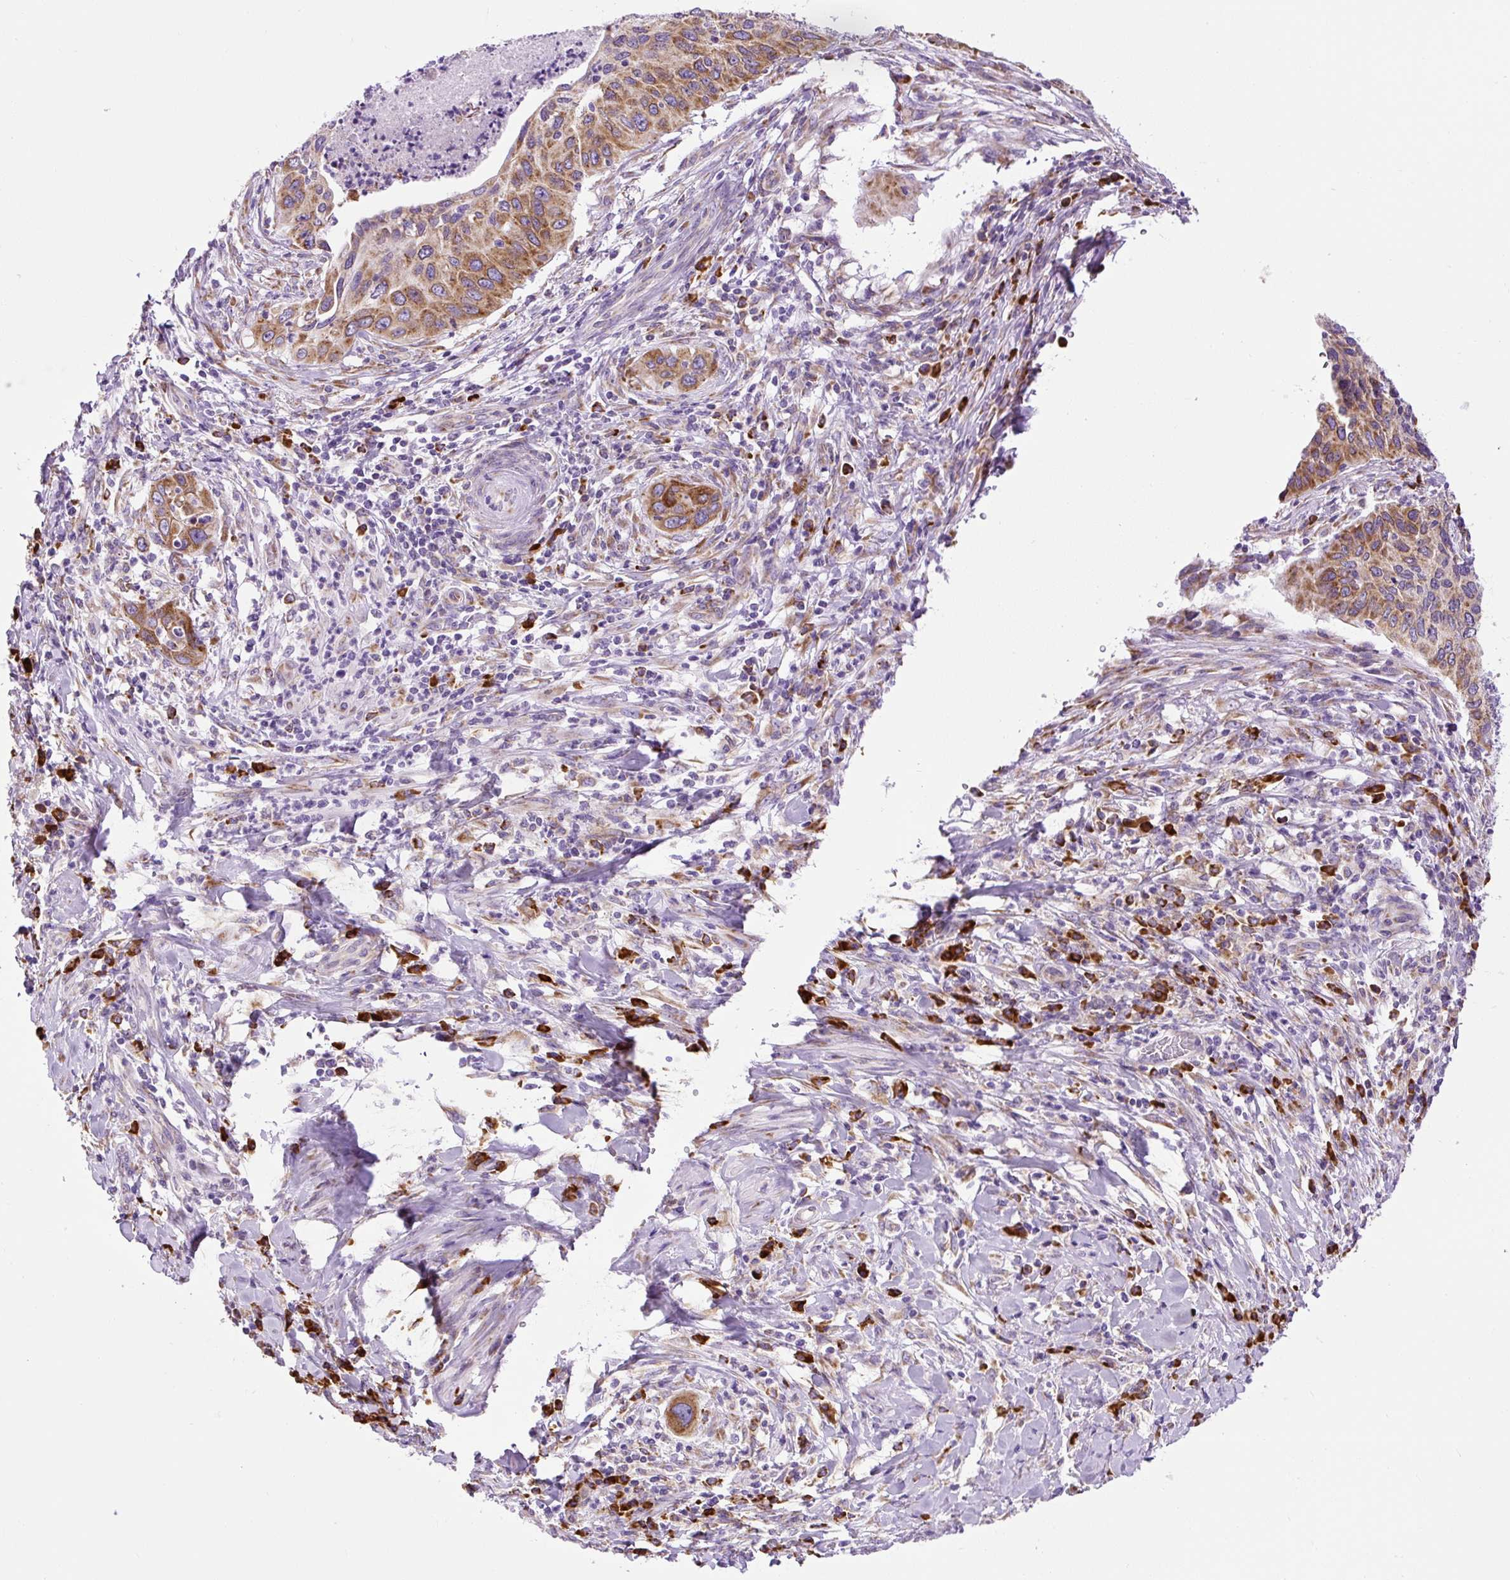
{"staining": {"intensity": "moderate", "quantity": ">75%", "location": "cytoplasmic/membranous"}, "tissue": "cervical cancer", "cell_type": "Tumor cells", "image_type": "cancer", "snomed": [{"axis": "morphology", "description": "Squamous cell carcinoma, NOS"}, {"axis": "topography", "description": "Cervix"}], "caption": "Protein staining reveals moderate cytoplasmic/membranous staining in about >75% of tumor cells in cervical cancer (squamous cell carcinoma). (brown staining indicates protein expression, while blue staining denotes nuclei).", "gene": "DDOST", "patient": {"sex": "female", "age": 38}}